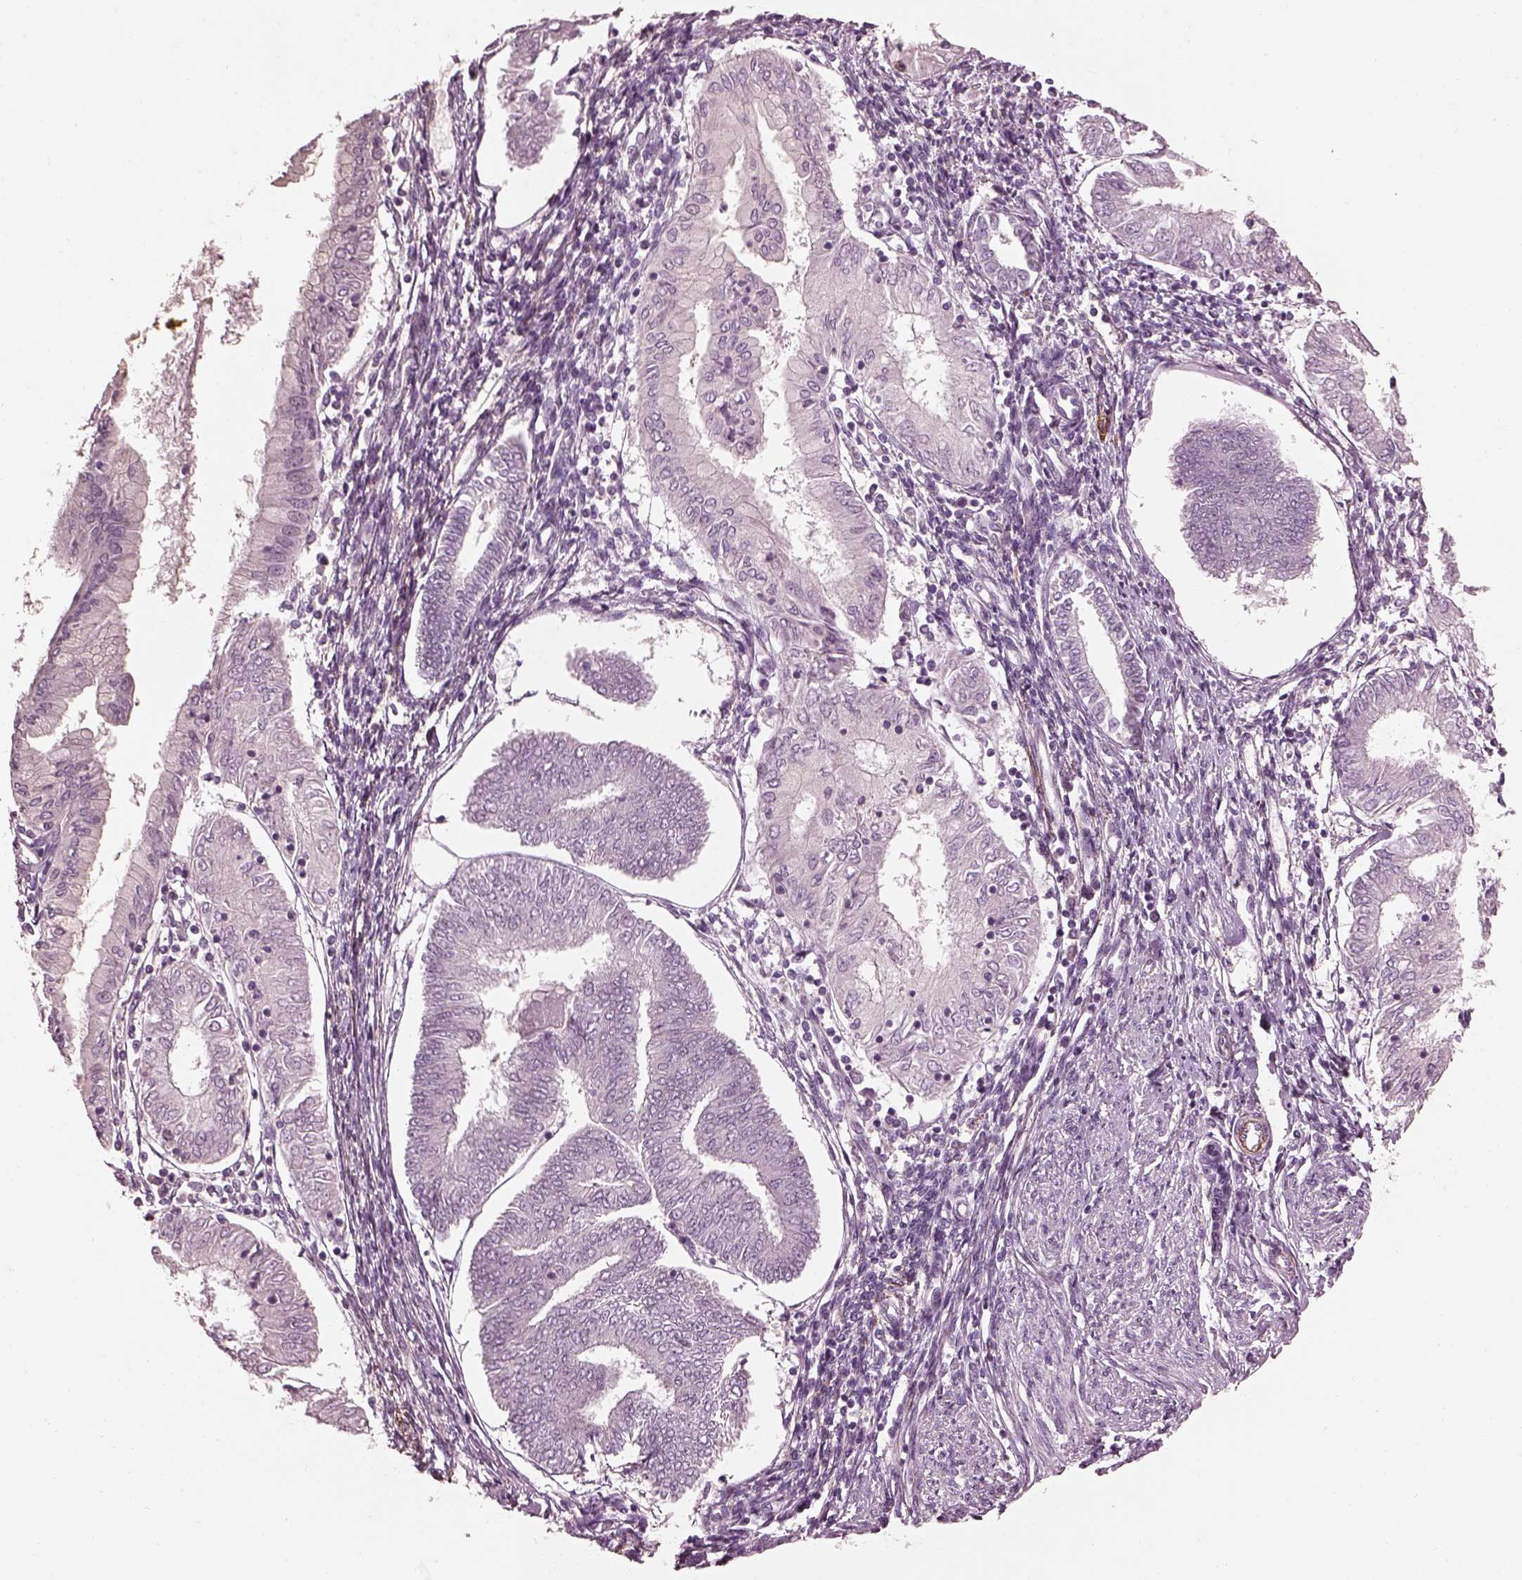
{"staining": {"intensity": "negative", "quantity": "none", "location": "none"}, "tissue": "endometrial cancer", "cell_type": "Tumor cells", "image_type": "cancer", "snomed": [{"axis": "morphology", "description": "Adenocarcinoma, NOS"}, {"axis": "topography", "description": "Endometrium"}], "caption": "A micrograph of human endometrial adenocarcinoma is negative for staining in tumor cells.", "gene": "EFEMP1", "patient": {"sex": "female", "age": 68}}